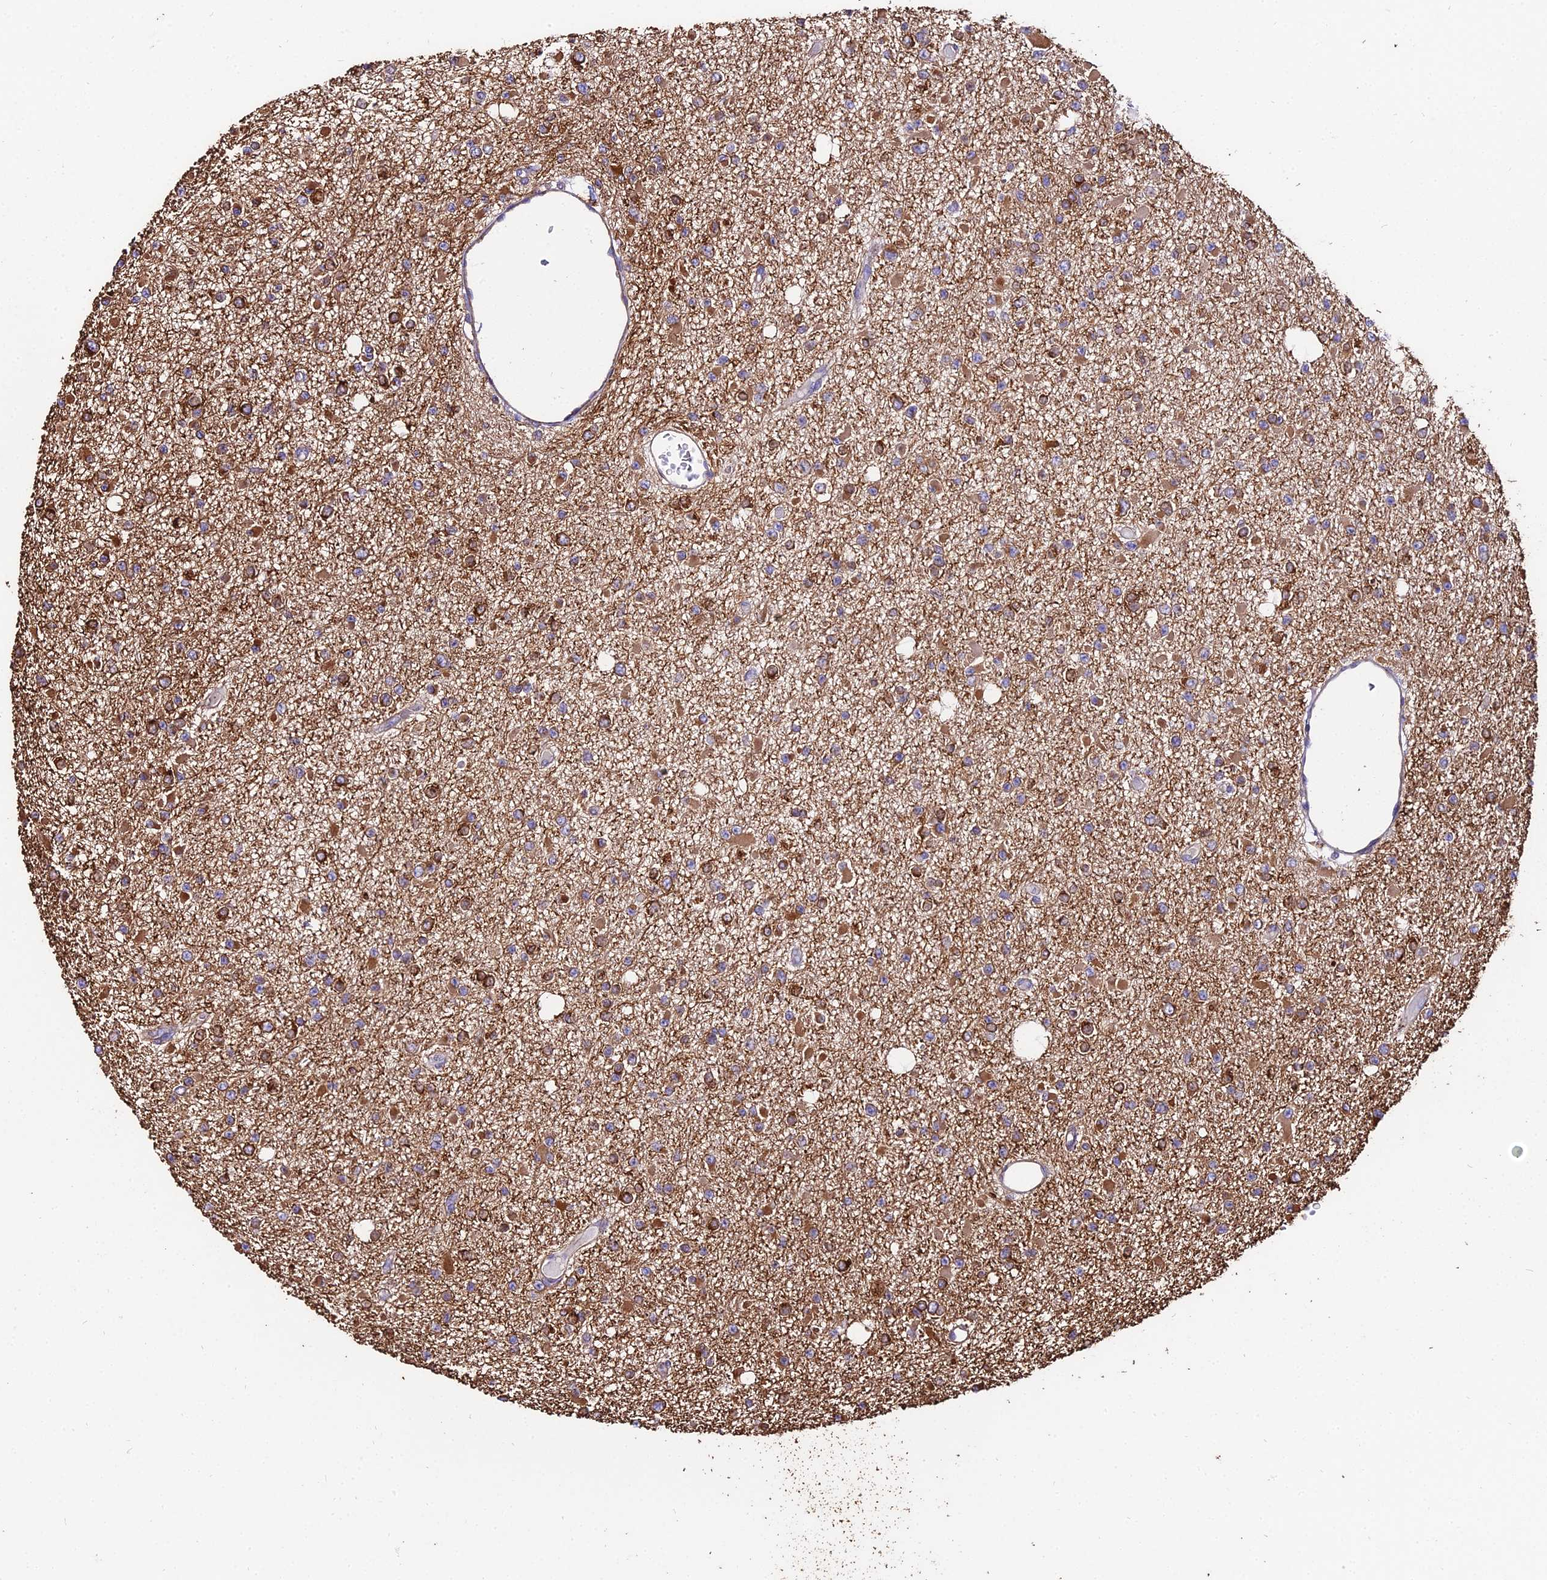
{"staining": {"intensity": "moderate", "quantity": ">75%", "location": "cytoplasmic/membranous"}, "tissue": "glioma", "cell_type": "Tumor cells", "image_type": "cancer", "snomed": [{"axis": "morphology", "description": "Glioma, malignant, Low grade"}, {"axis": "topography", "description": "Brain"}], "caption": "Malignant glioma (low-grade) stained with immunohistochemistry (IHC) displays moderate cytoplasmic/membranous expression in approximately >75% of tumor cells.", "gene": "TUBA3D", "patient": {"sex": "female", "age": 22}}